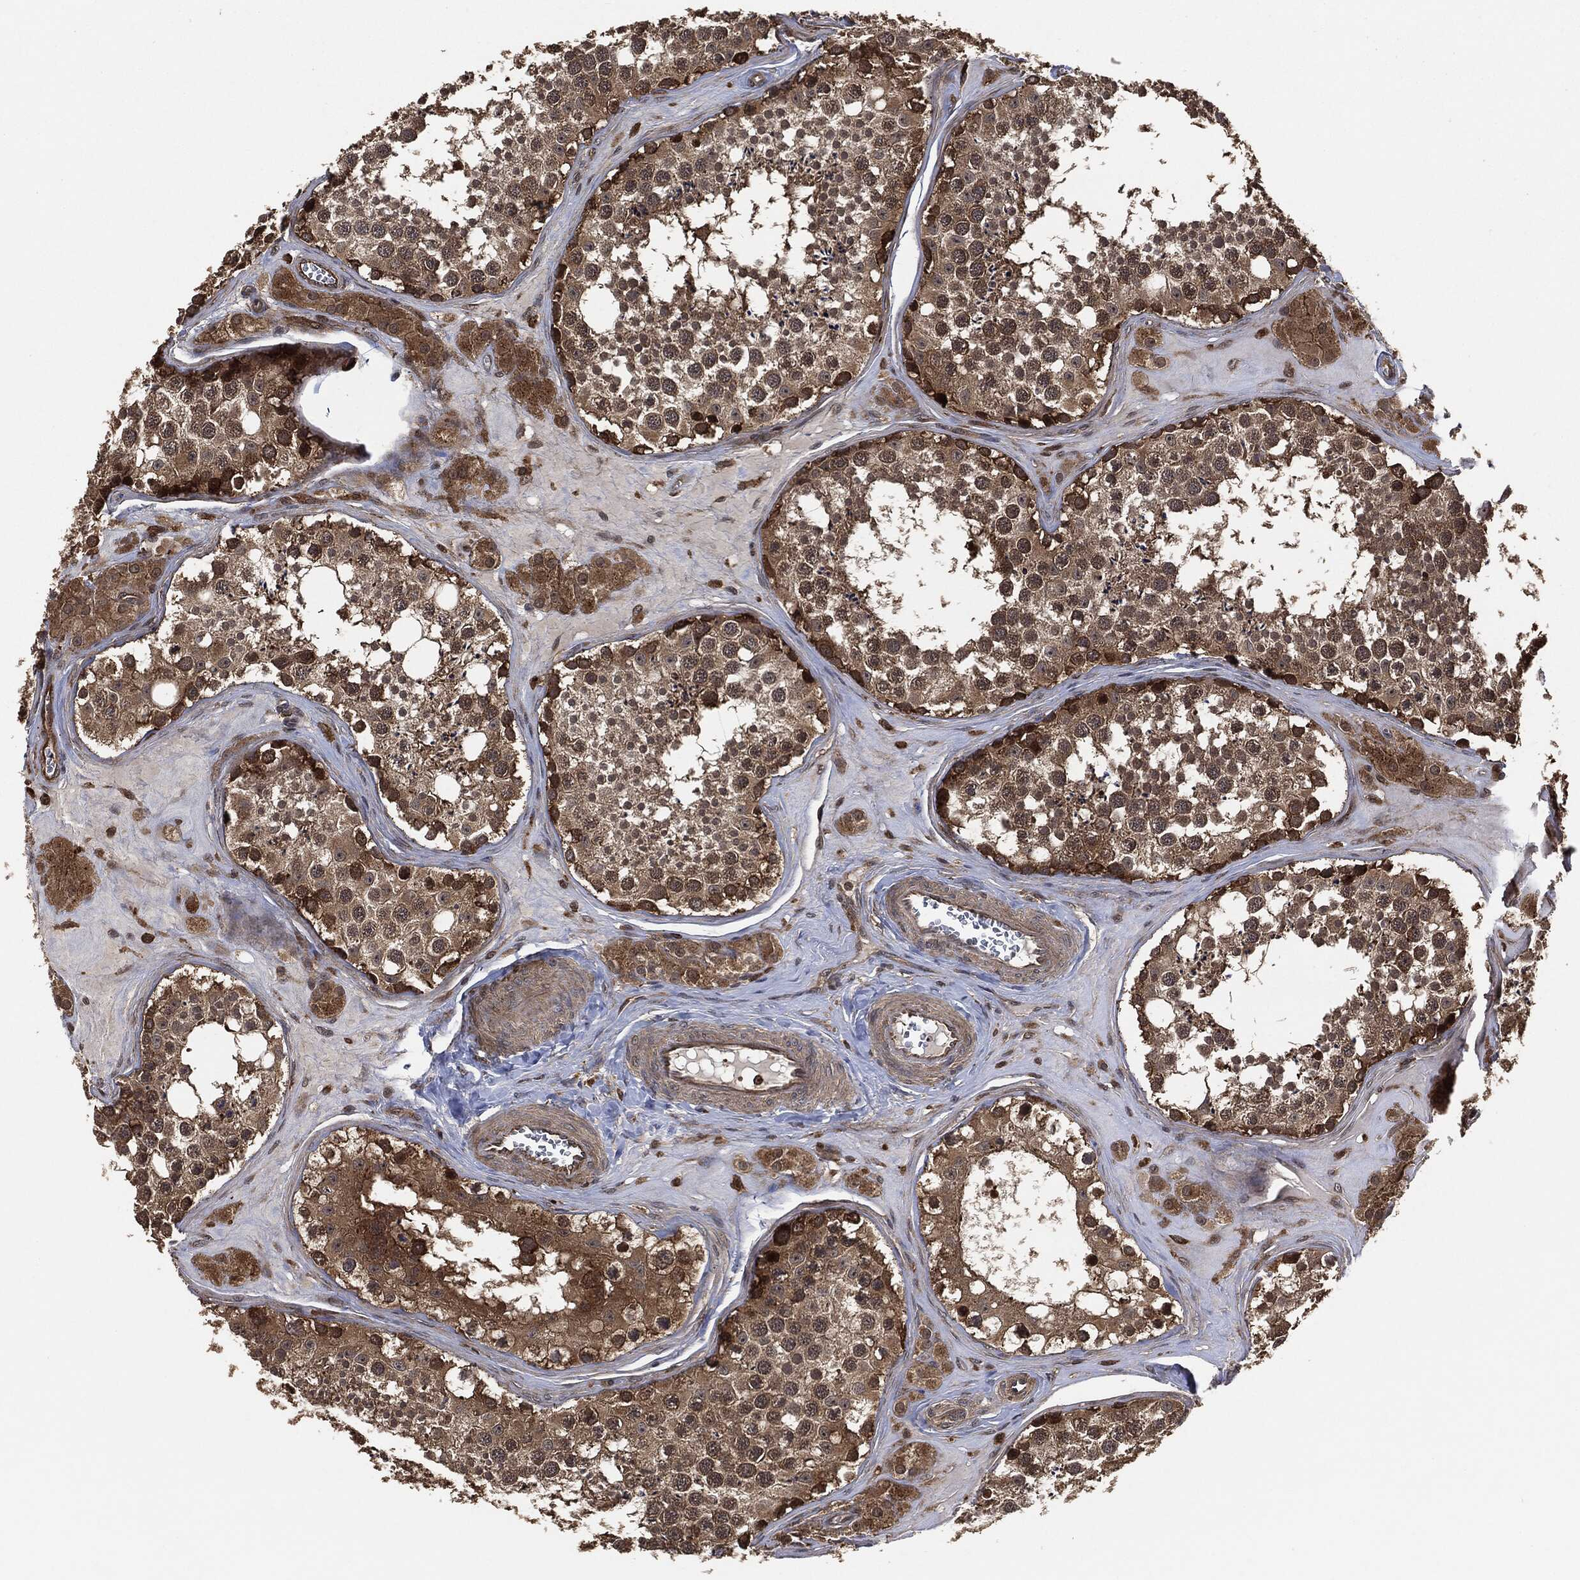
{"staining": {"intensity": "strong", "quantity": "<25%", "location": "cytoplasmic/membranous"}, "tissue": "testis", "cell_type": "Cells in seminiferous ducts", "image_type": "normal", "snomed": [{"axis": "morphology", "description": "Normal tissue, NOS"}, {"axis": "topography", "description": "Testis"}], "caption": "Testis stained with DAB (3,3'-diaminobenzidine) immunohistochemistry (IHC) reveals medium levels of strong cytoplasmic/membranous staining in about <25% of cells in seminiferous ducts.", "gene": "TPT1", "patient": {"sex": "male", "age": 31}}